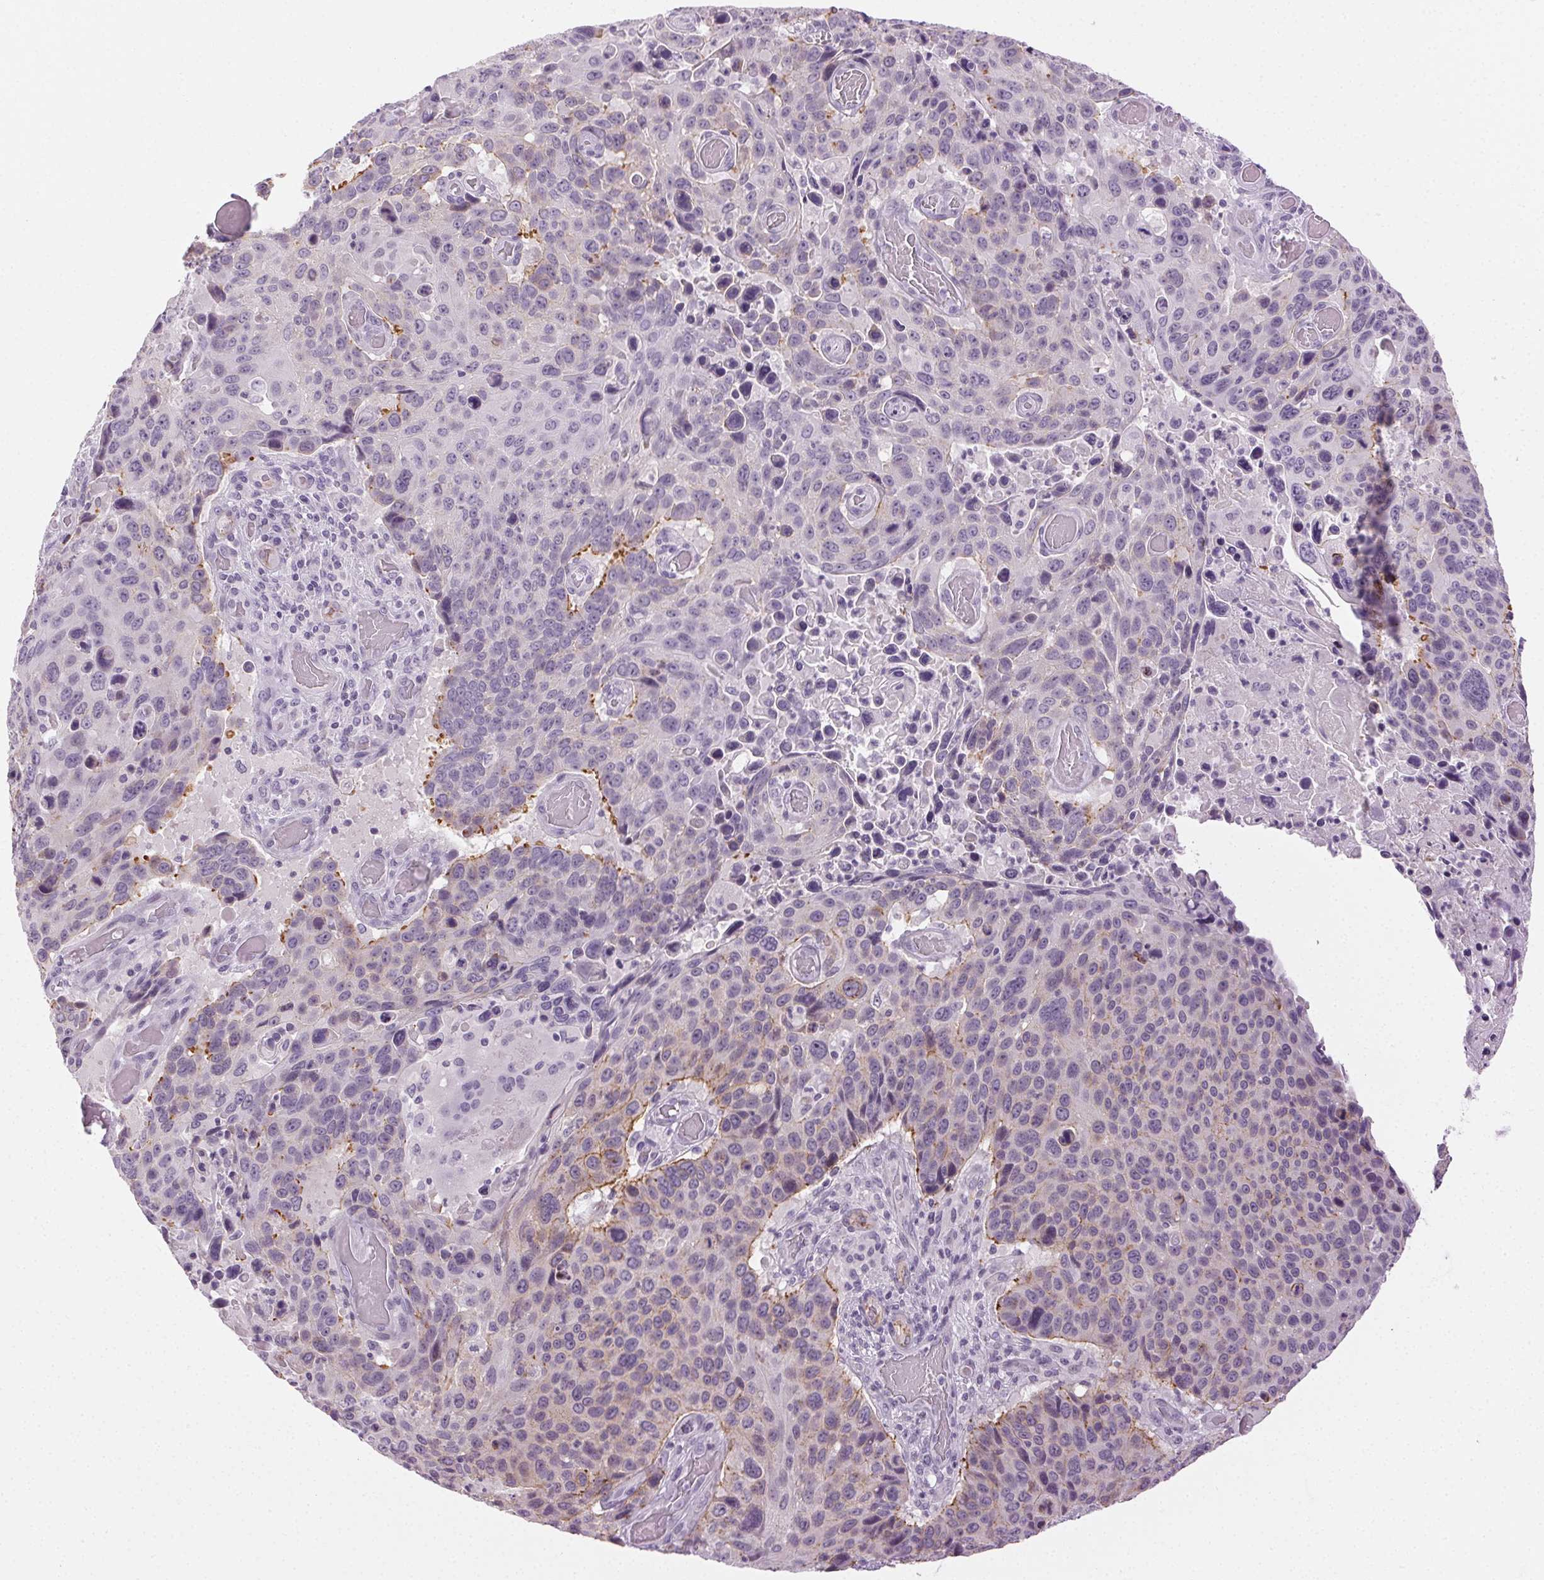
{"staining": {"intensity": "moderate", "quantity": "<25%", "location": "cytoplasmic/membranous"}, "tissue": "lung cancer", "cell_type": "Tumor cells", "image_type": "cancer", "snomed": [{"axis": "morphology", "description": "Squamous cell carcinoma, NOS"}, {"axis": "topography", "description": "Lung"}], "caption": "Lung squamous cell carcinoma stained for a protein (brown) reveals moderate cytoplasmic/membranous positive positivity in approximately <25% of tumor cells.", "gene": "AIF1L", "patient": {"sex": "male", "age": 68}}